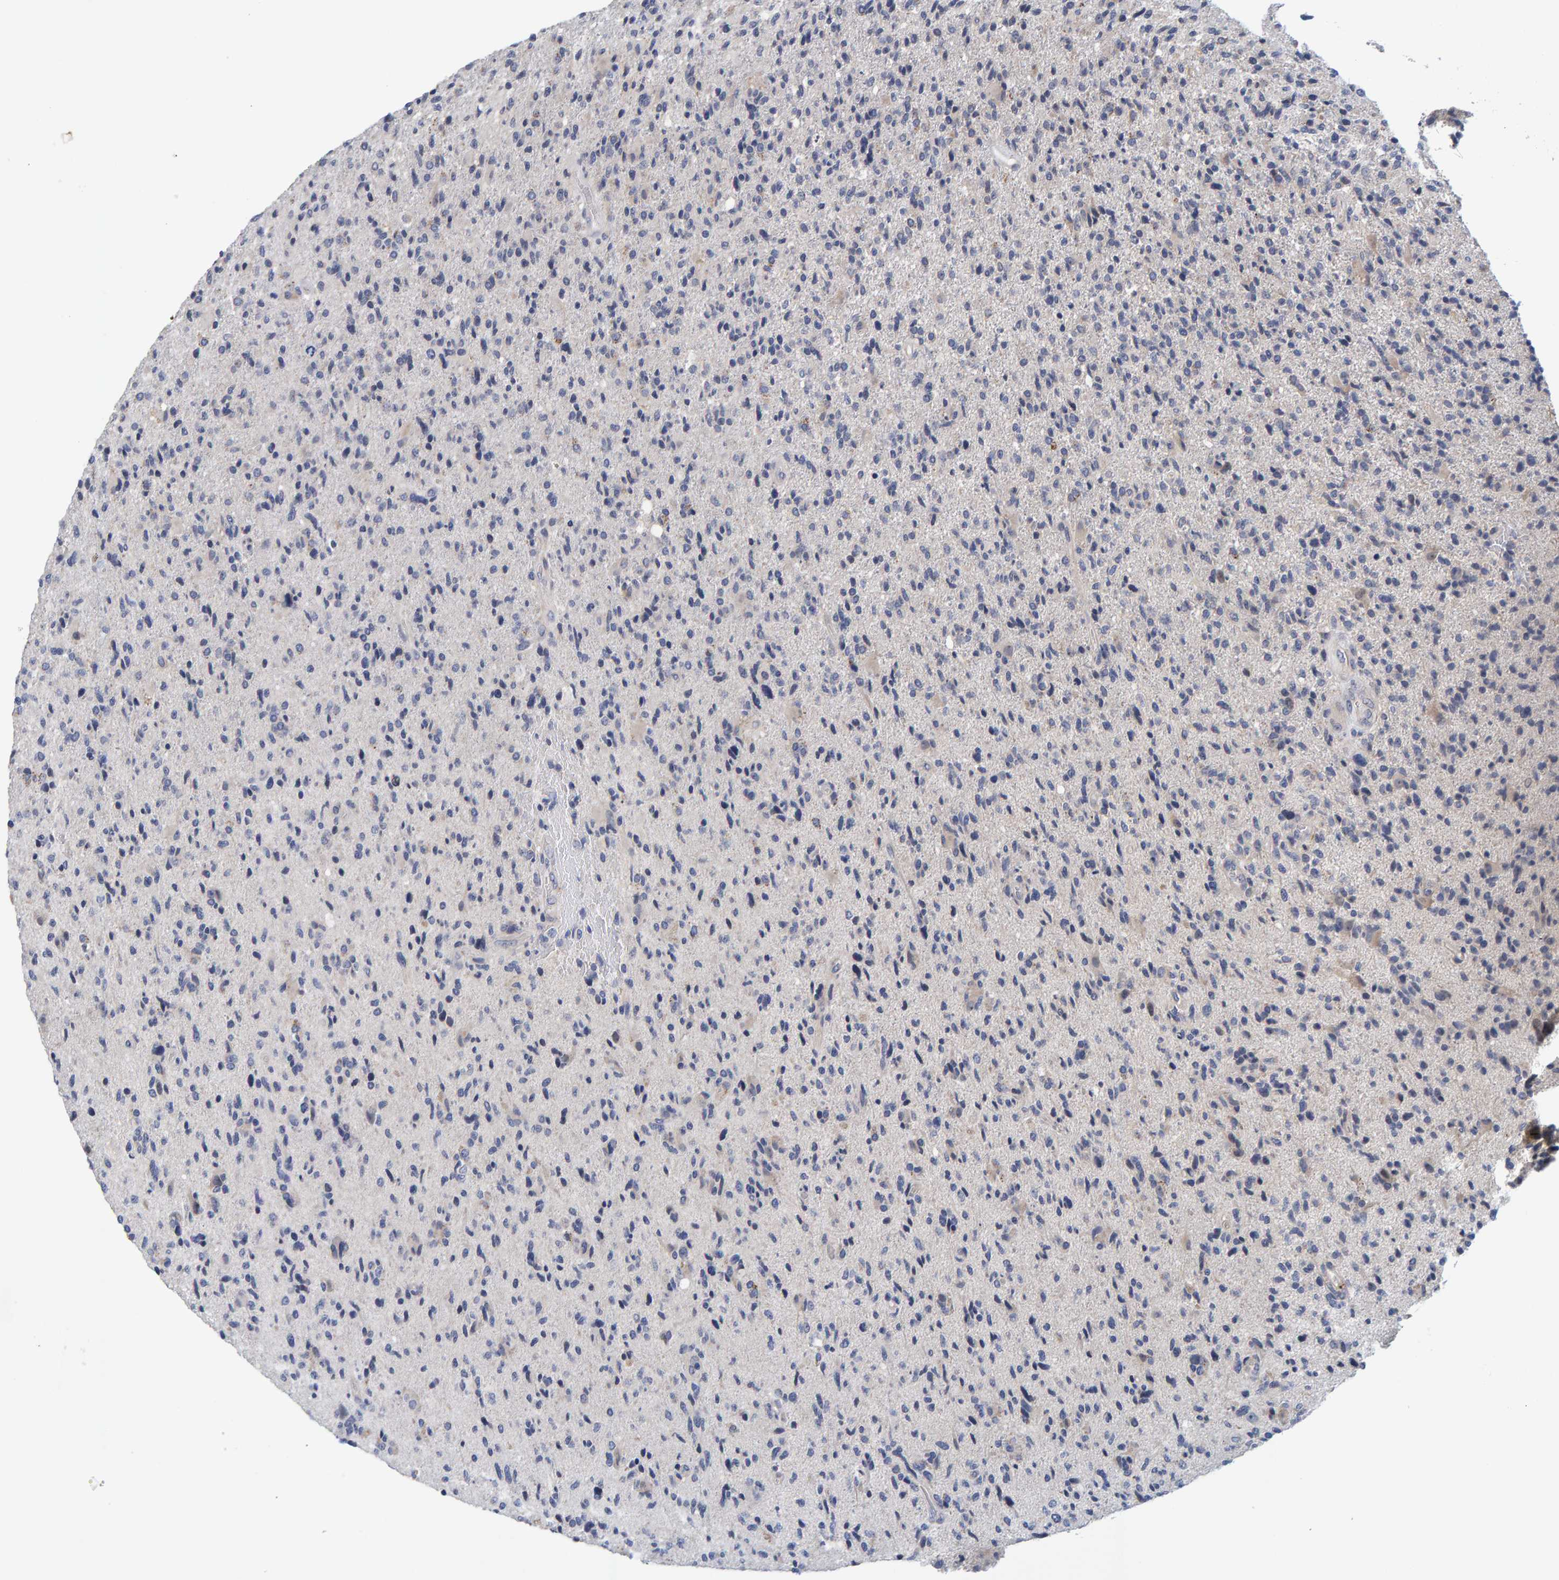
{"staining": {"intensity": "negative", "quantity": "none", "location": "none"}, "tissue": "glioma", "cell_type": "Tumor cells", "image_type": "cancer", "snomed": [{"axis": "morphology", "description": "Glioma, malignant, High grade"}, {"axis": "topography", "description": "Brain"}], "caption": "This is an IHC histopathology image of malignant glioma (high-grade). There is no positivity in tumor cells.", "gene": "ZNF77", "patient": {"sex": "male", "age": 72}}